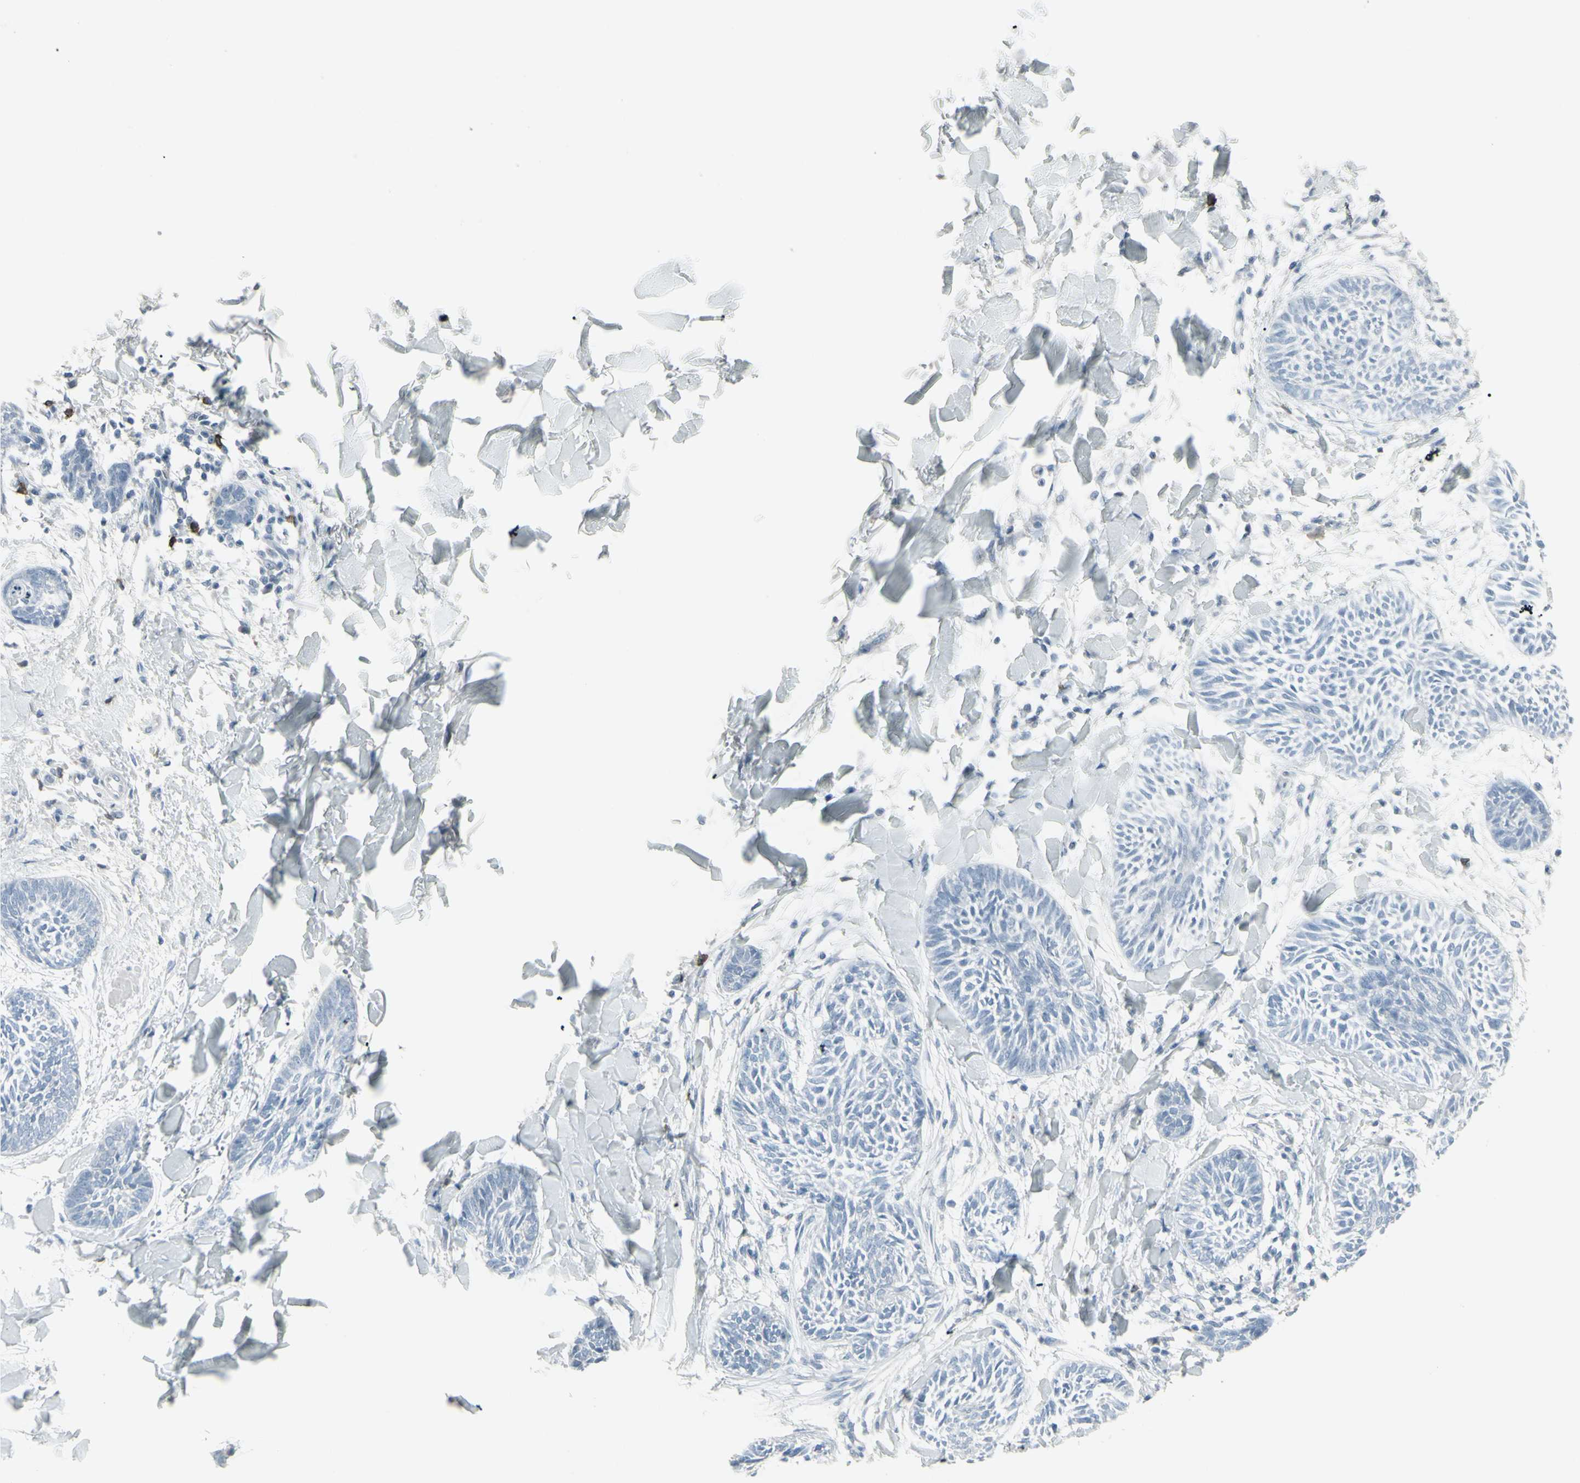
{"staining": {"intensity": "negative", "quantity": "none", "location": "none"}, "tissue": "skin cancer", "cell_type": "Tumor cells", "image_type": "cancer", "snomed": [{"axis": "morphology", "description": "Papilloma, NOS"}, {"axis": "morphology", "description": "Basal cell carcinoma"}, {"axis": "topography", "description": "Skin"}], "caption": "Protein analysis of skin cancer (basal cell carcinoma) exhibits no significant staining in tumor cells.", "gene": "CD79B", "patient": {"sex": "male", "age": 87}}